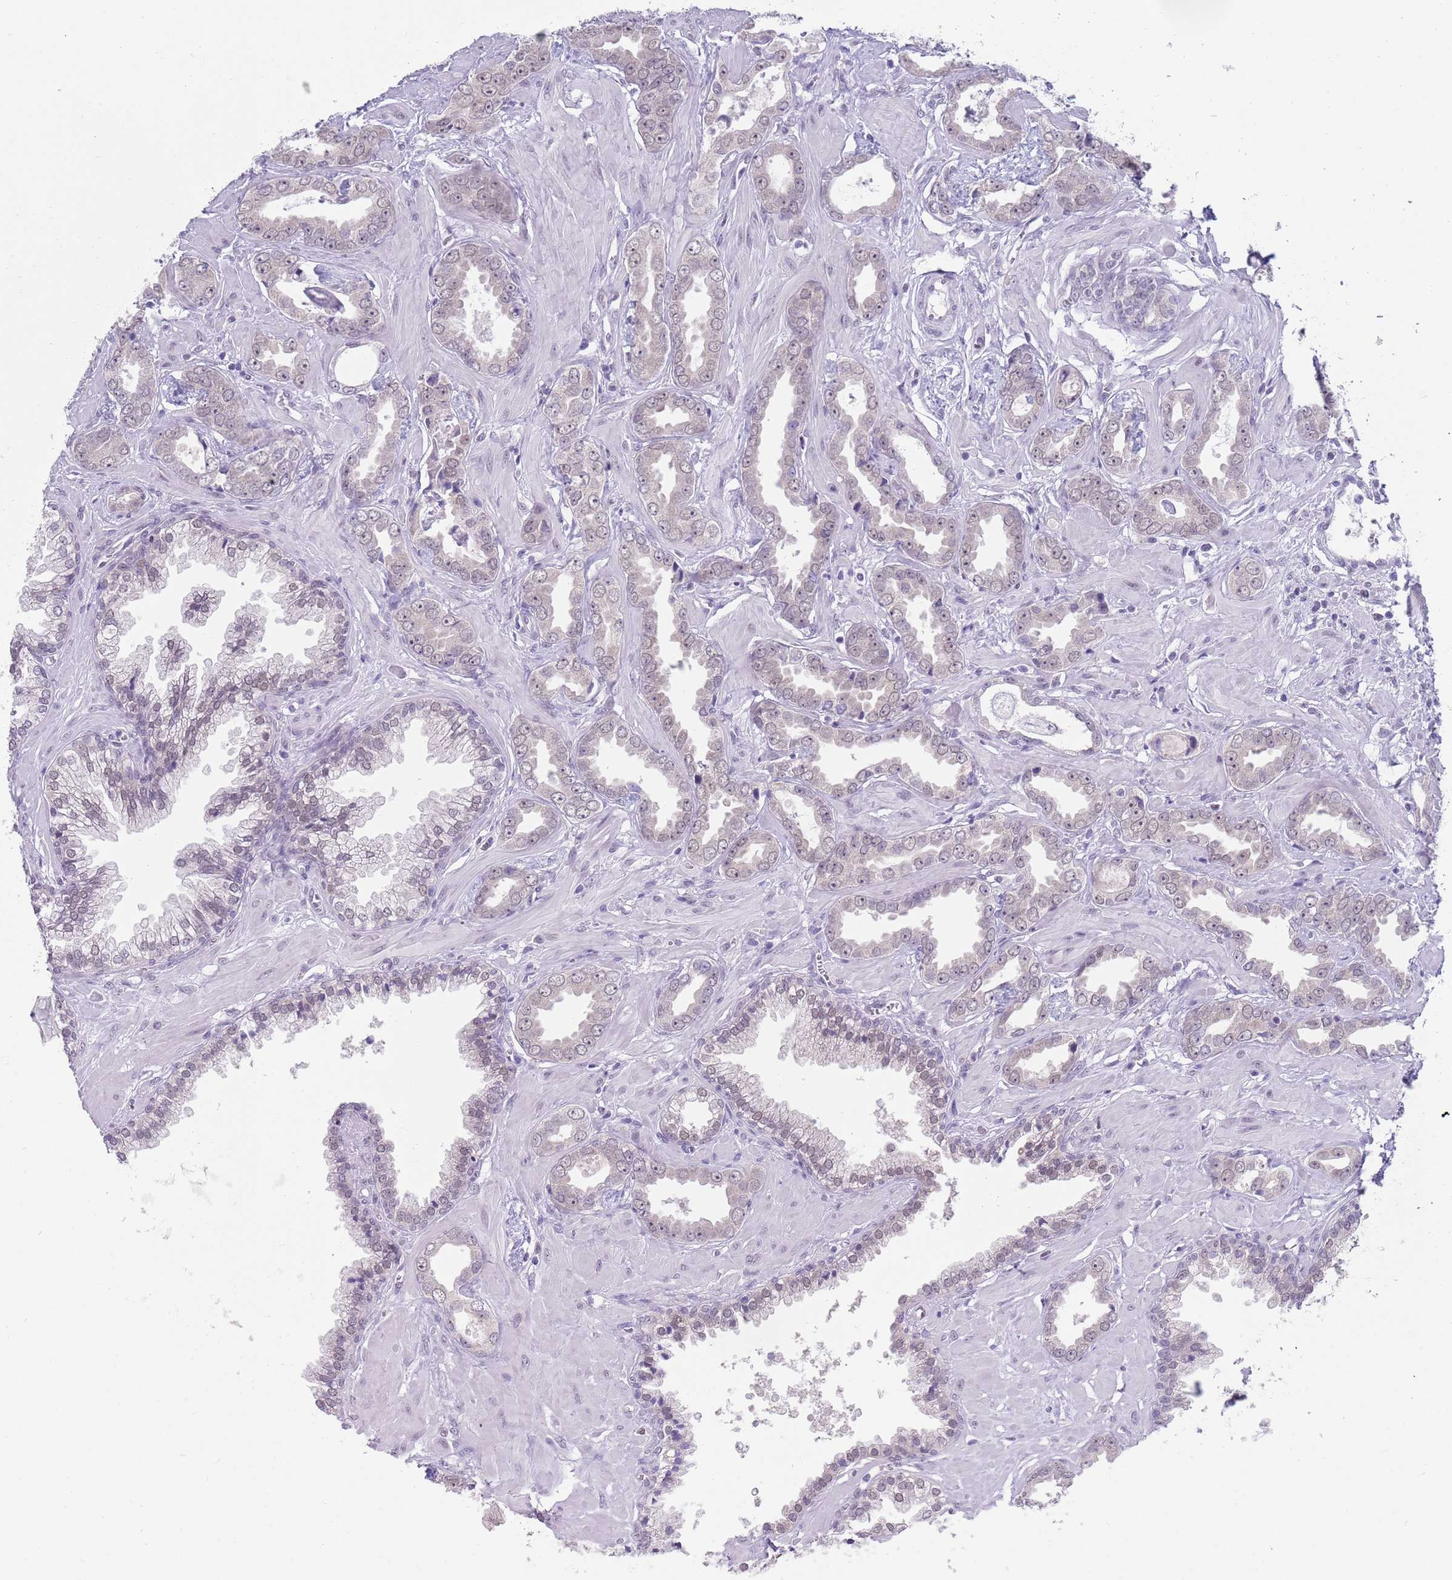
{"staining": {"intensity": "weak", "quantity": "<25%", "location": "nuclear"}, "tissue": "prostate cancer", "cell_type": "Tumor cells", "image_type": "cancer", "snomed": [{"axis": "morphology", "description": "Adenocarcinoma, Low grade"}, {"axis": "topography", "description": "Prostate"}], "caption": "Prostate cancer was stained to show a protein in brown. There is no significant positivity in tumor cells. (DAB (3,3'-diaminobenzidine) IHC with hematoxylin counter stain).", "gene": "SEPHS2", "patient": {"sex": "male", "age": 60}}